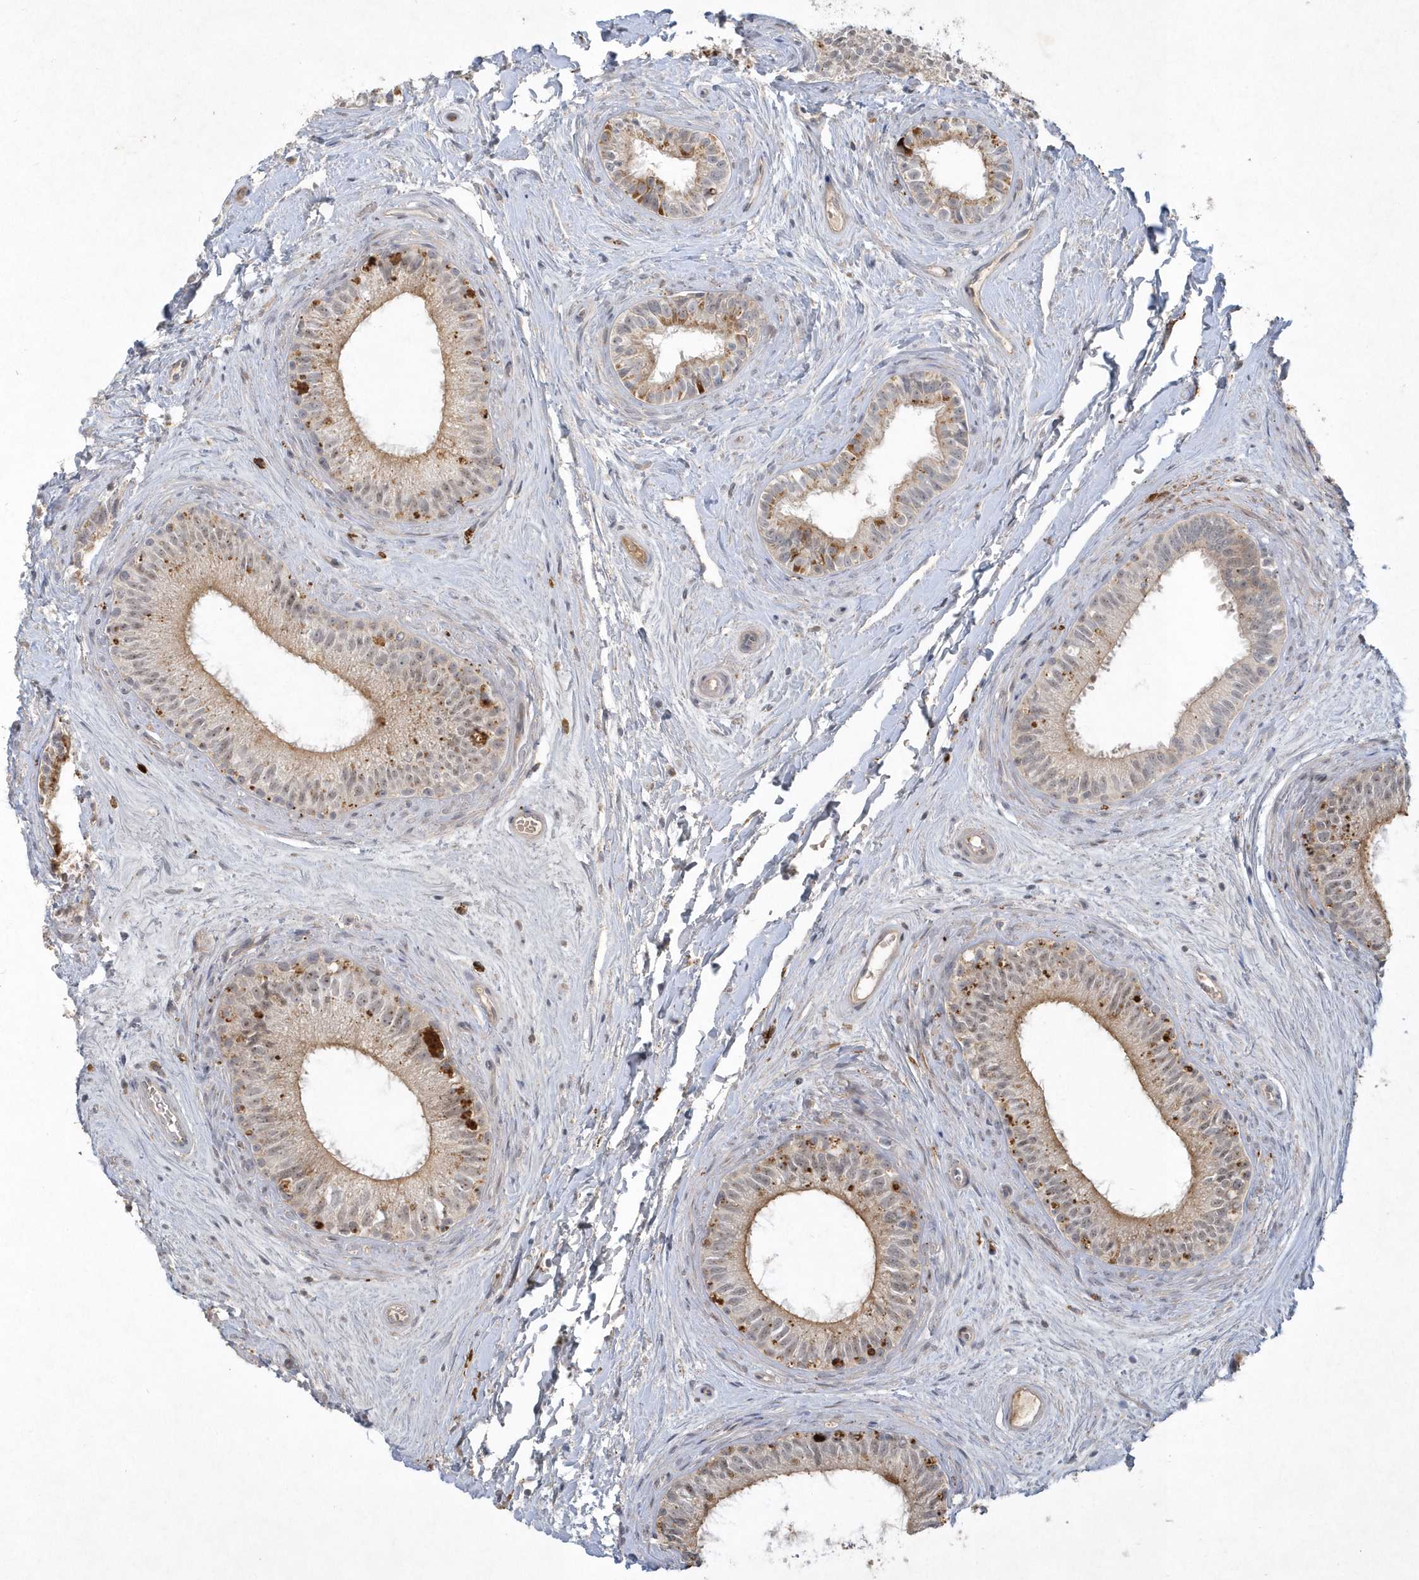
{"staining": {"intensity": "moderate", "quantity": "25%-75%", "location": "cytoplasmic/membranous"}, "tissue": "epididymis", "cell_type": "Glandular cells", "image_type": "normal", "snomed": [{"axis": "morphology", "description": "Normal tissue, NOS"}, {"axis": "topography", "description": "Epididymis"}], "caption": "An image showing moderate cytoplasmic/membranous expression in about 25%-75% of glandular cells in unremarkable epididymis, as visualized by brown immunohistochemical staining.", "gene": "THG1L", "patient": {"sex": "male", "age": 71}}